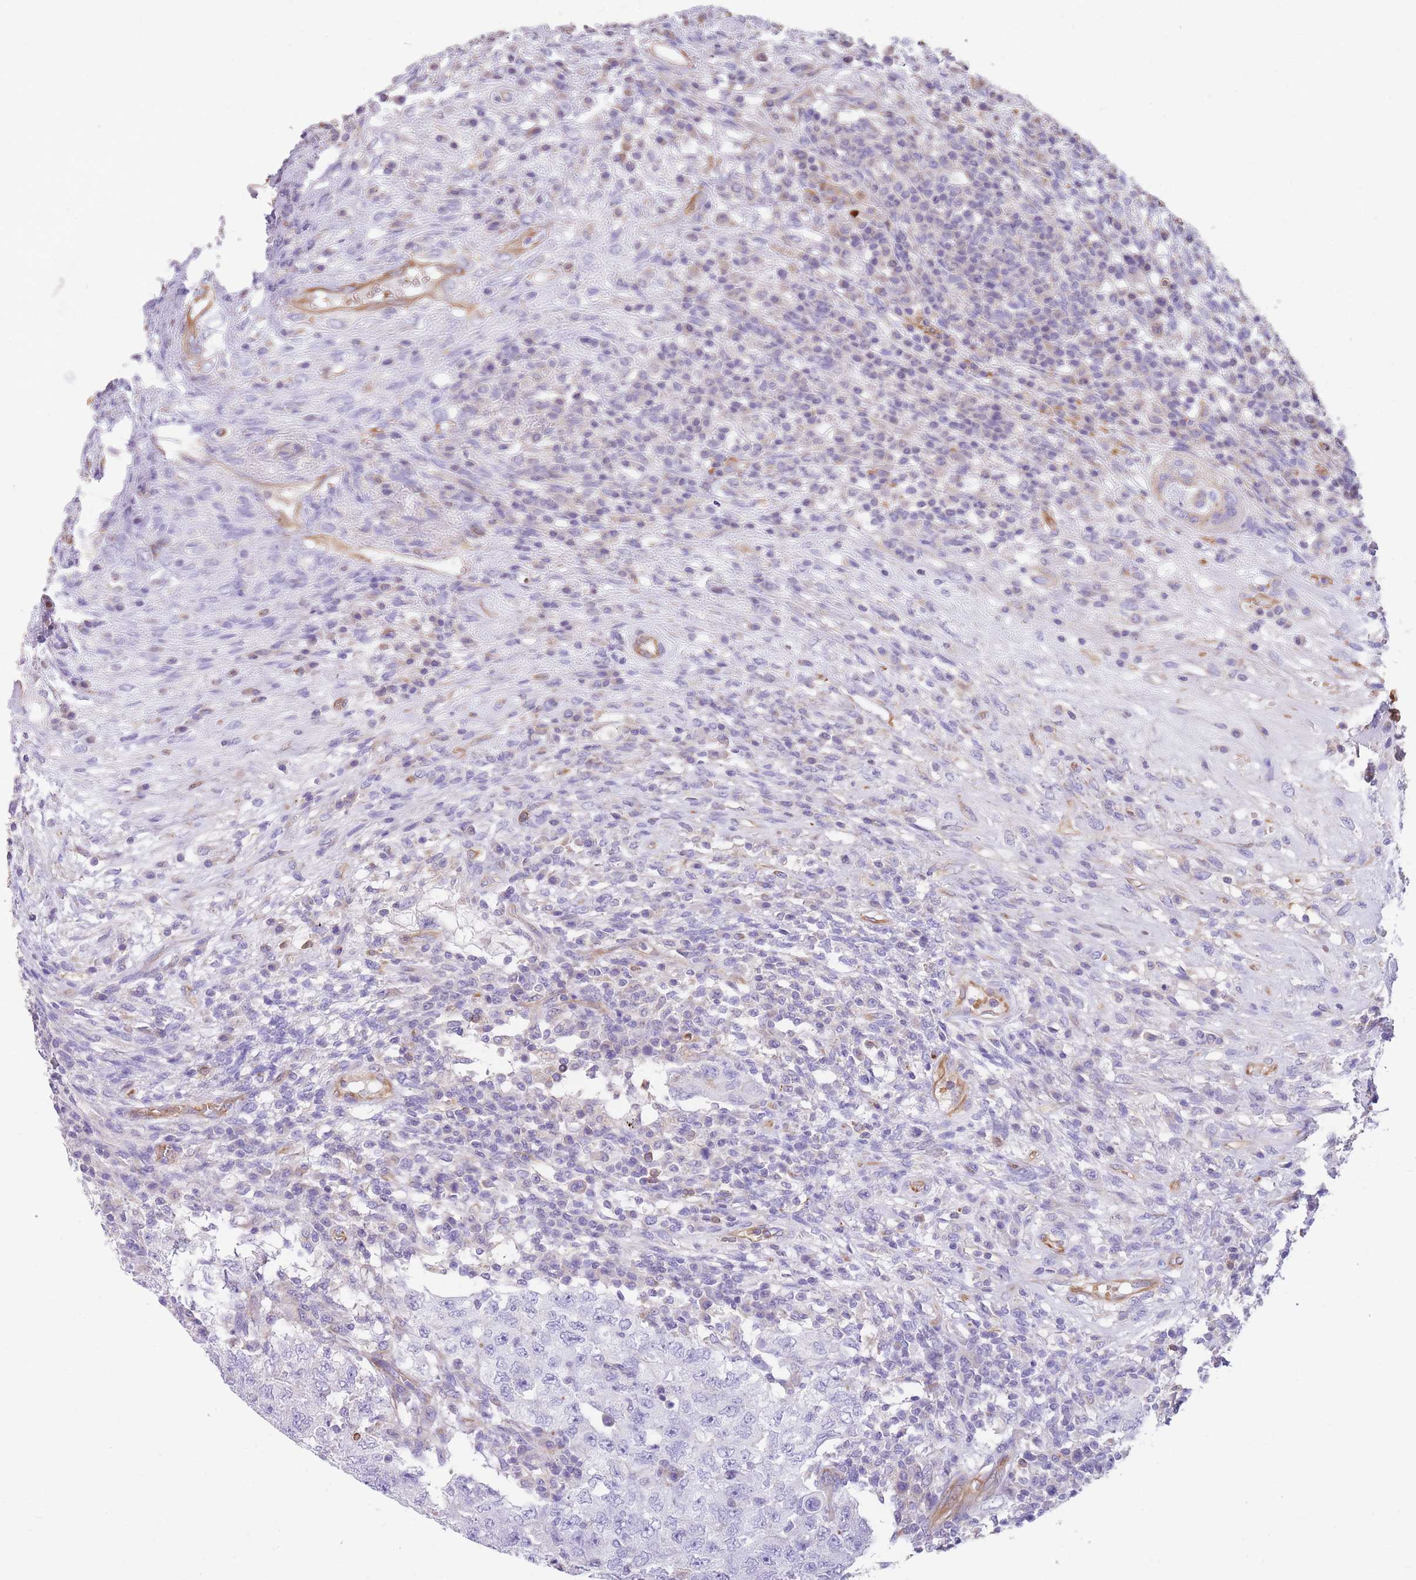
{"staining": {"intensity": "negative", "quantity": "none", "location": "none"}, "tissue": "testis cancer", "cell_type": "Tumor cells", "image_type": "cancer", "snomed": [{"axis": "morphology", "description": "Carcinoma, Embryonal, NOS"}, {"axis": "topography", "description": "Testis"}], "caption": "Tumor cells show no significant protein expression in testis cancer (embryonal carcinoma).", "gene": "ANKRD53", "patient": {"sex": "male", "age": 26}}